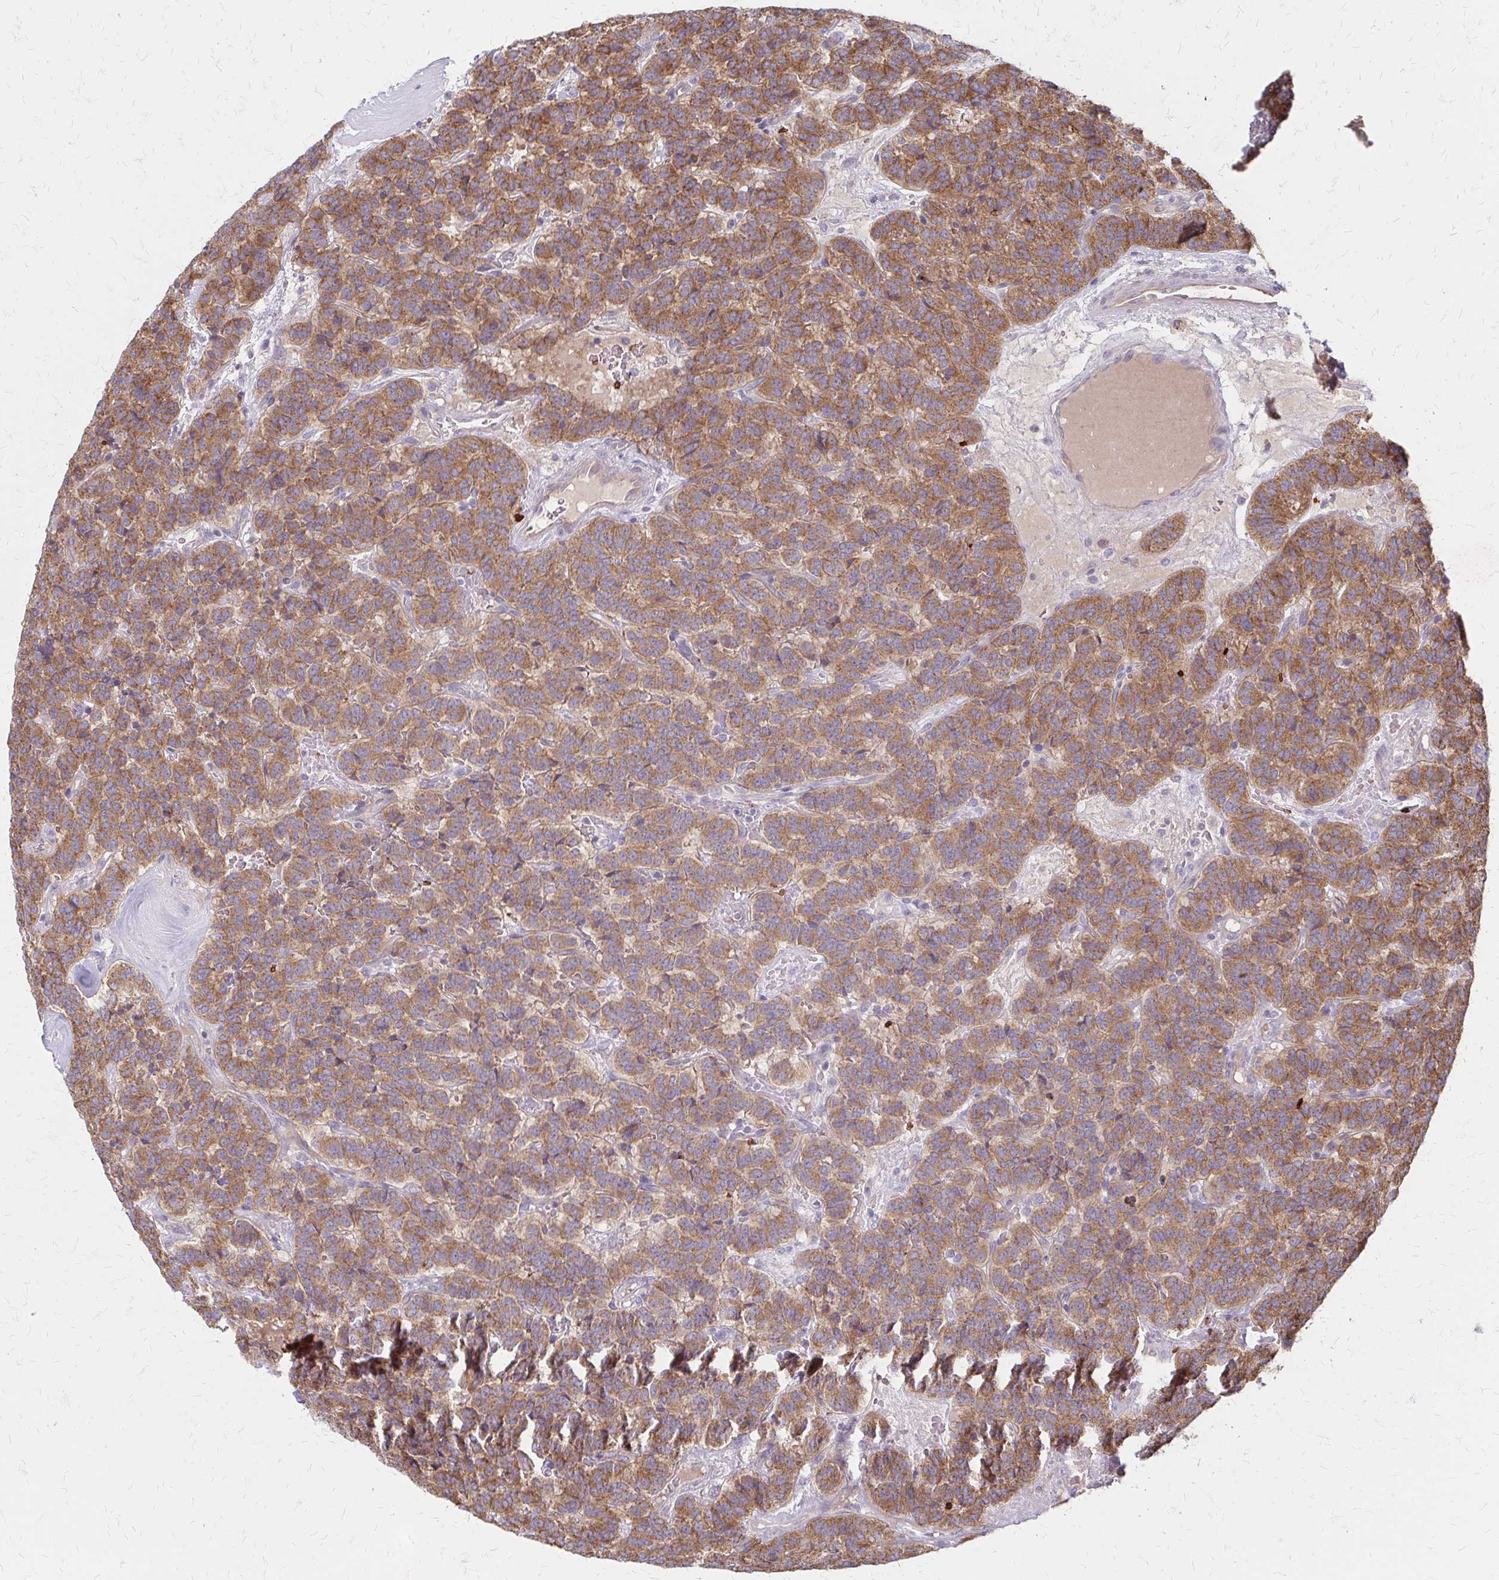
{"staining": {"intensity": "moderate", "quantity": ">75%", "location": "cytoplasmic/membranous"}, "tissue": "carcinoid", "cell_type": "Tumor cells", "image_type": "cancer", "snomed": [{"axis": "morphology", "description": "Carcinoid, malignant, NOS"}, {"axis": "topography", "description": "Pancreas"}], "caption": "An IHC photomicrograph of tumor tissue is shown. Protein staining in brown shows moderate cytoplasmic/membranous positivity in carcinoid within tumor cells. (Brightfield microscopy of DAB IHC at high magnification).", "gene": "ZNF383", "patient": {"sex": "male", "age": 36}}